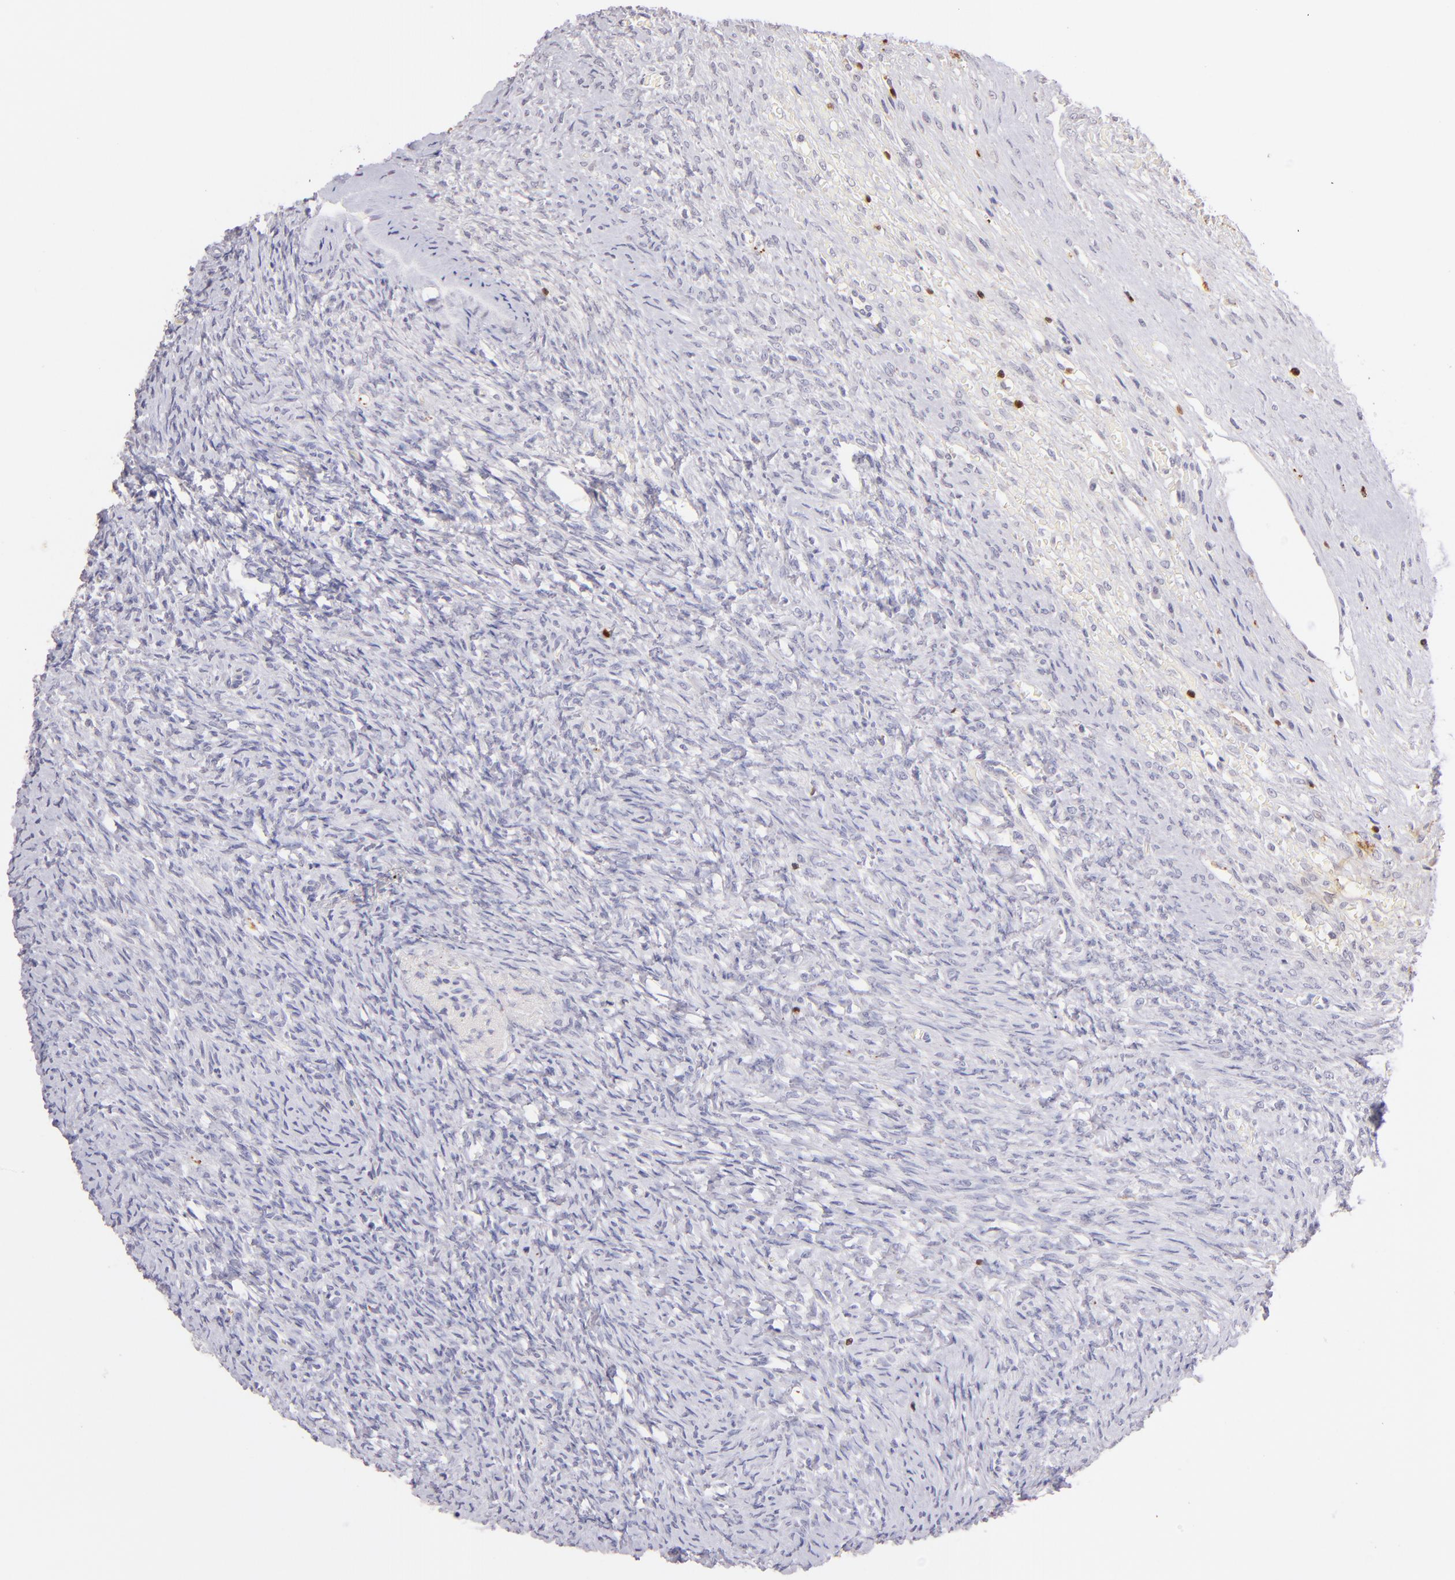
{"staining": {"intensity": "negative", "quantity": "none", "location": "none"}, "tissue": "ovary", "cell_type": "Follicle cells", "image_type": "normal", "snomed": [{"axis": "morphology", "description": "Normal tissue, NOS"}, {"axis": "topography", "description": "Ovary"}], "caption": "IHC of normal human ovary exhibits no expression in follicle cells. (Stains: DAB IHC with hematoxylin counter stain, Microscopy: brightfield microscopy at high magnification).", "gene": "ZAP70", "patient": {"sex": "female", "age": 56}}